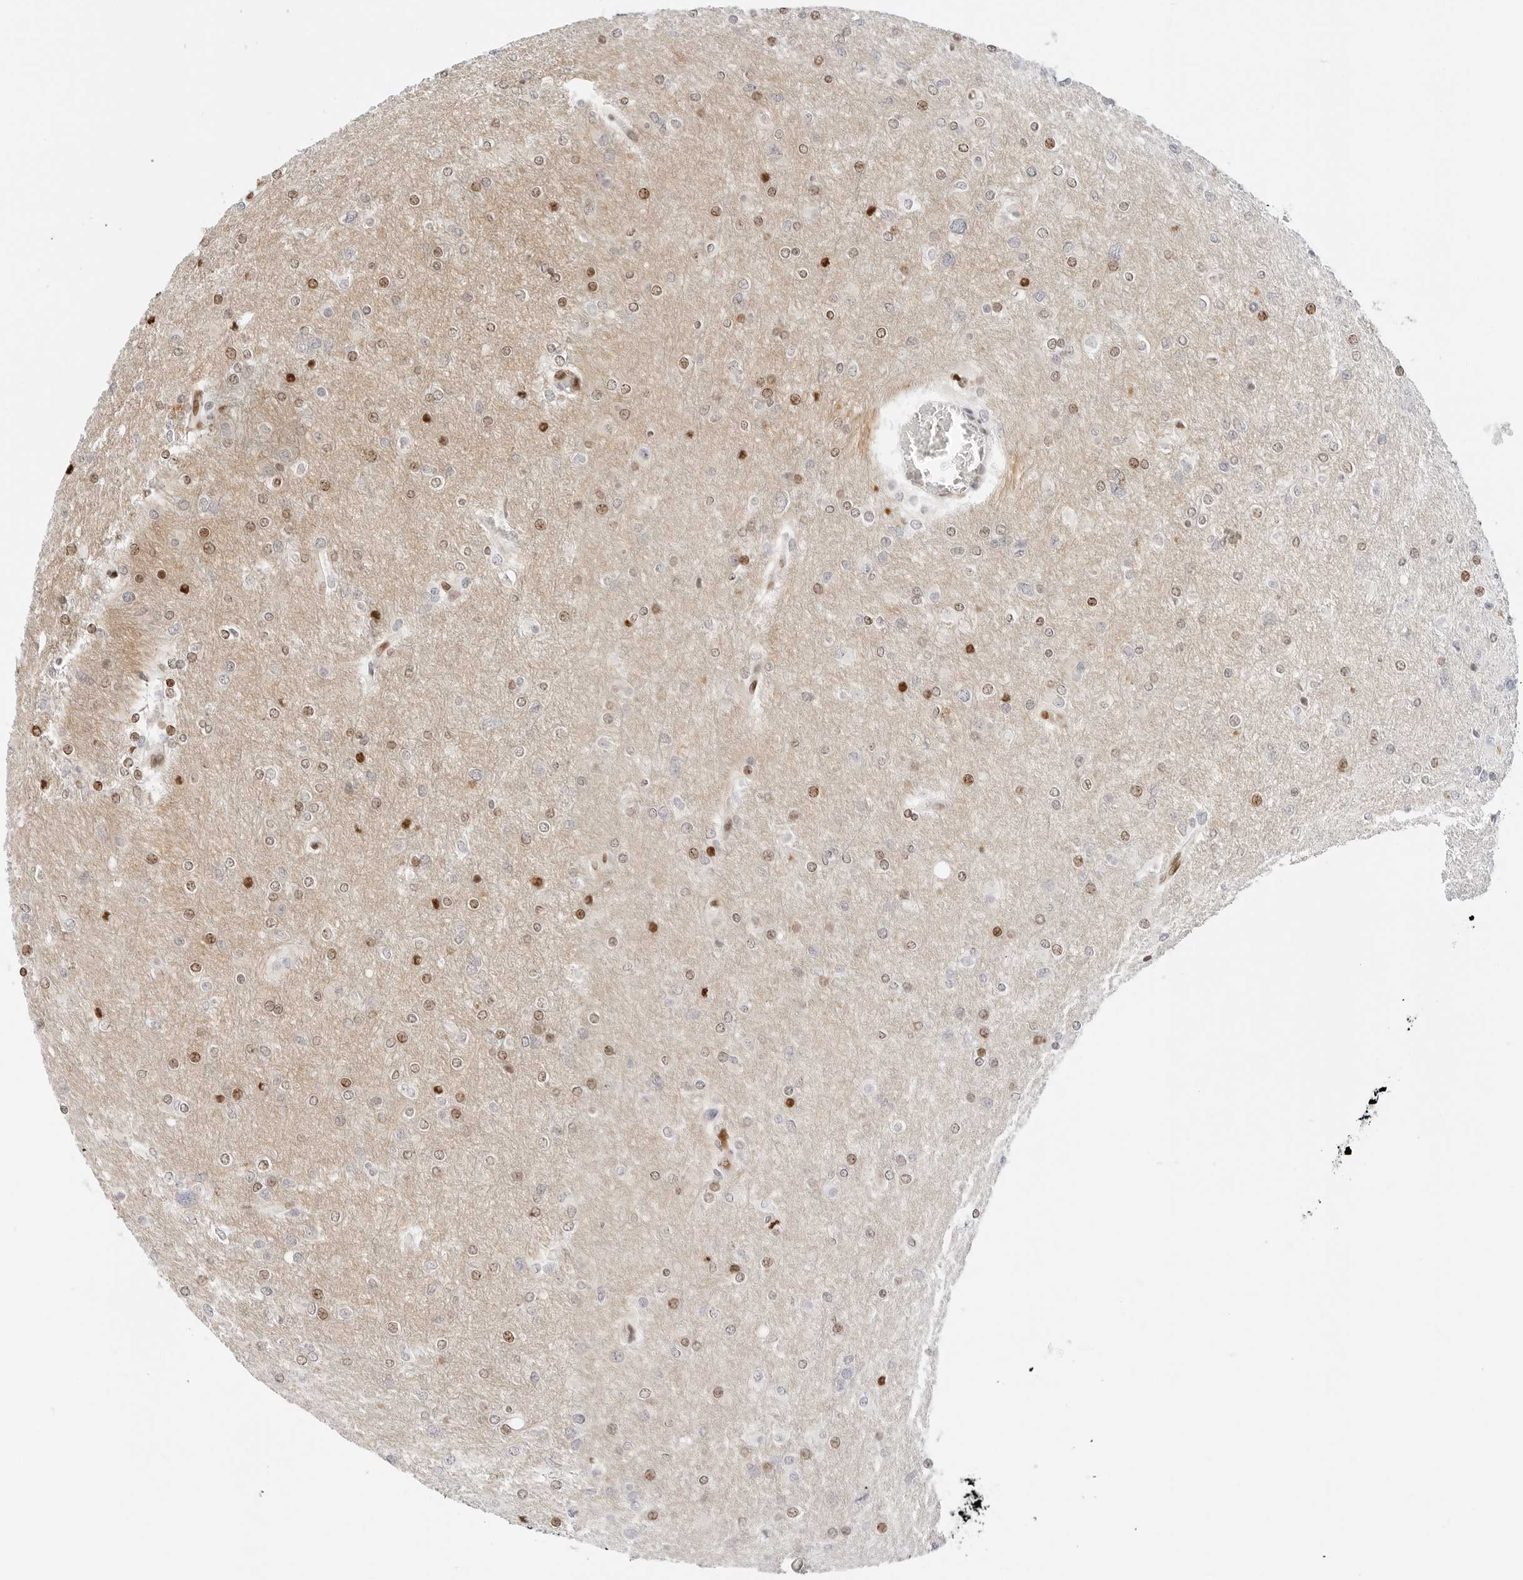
{"staining": {"intensity": "moderate", "quantity": "25%-75%", "location": "nuclear"}, "tissue": "glioma", "cell_type": "Tumor cells", "image_type": "cancer", "snomed": [{"axis": "morphology", "description": "Glioma, malignant, High grade"}, {"axis": "topography", "description": "Cerebral cortex"}], "caption": "This photomicrograph demonstrates immunohistochemistry staining of human glioma, with medium moderate nuclear expression in approximately 25%-75% of tumor cells.", "gene": "SPIDR", "patient": {"sex": "female", "age": 36}}